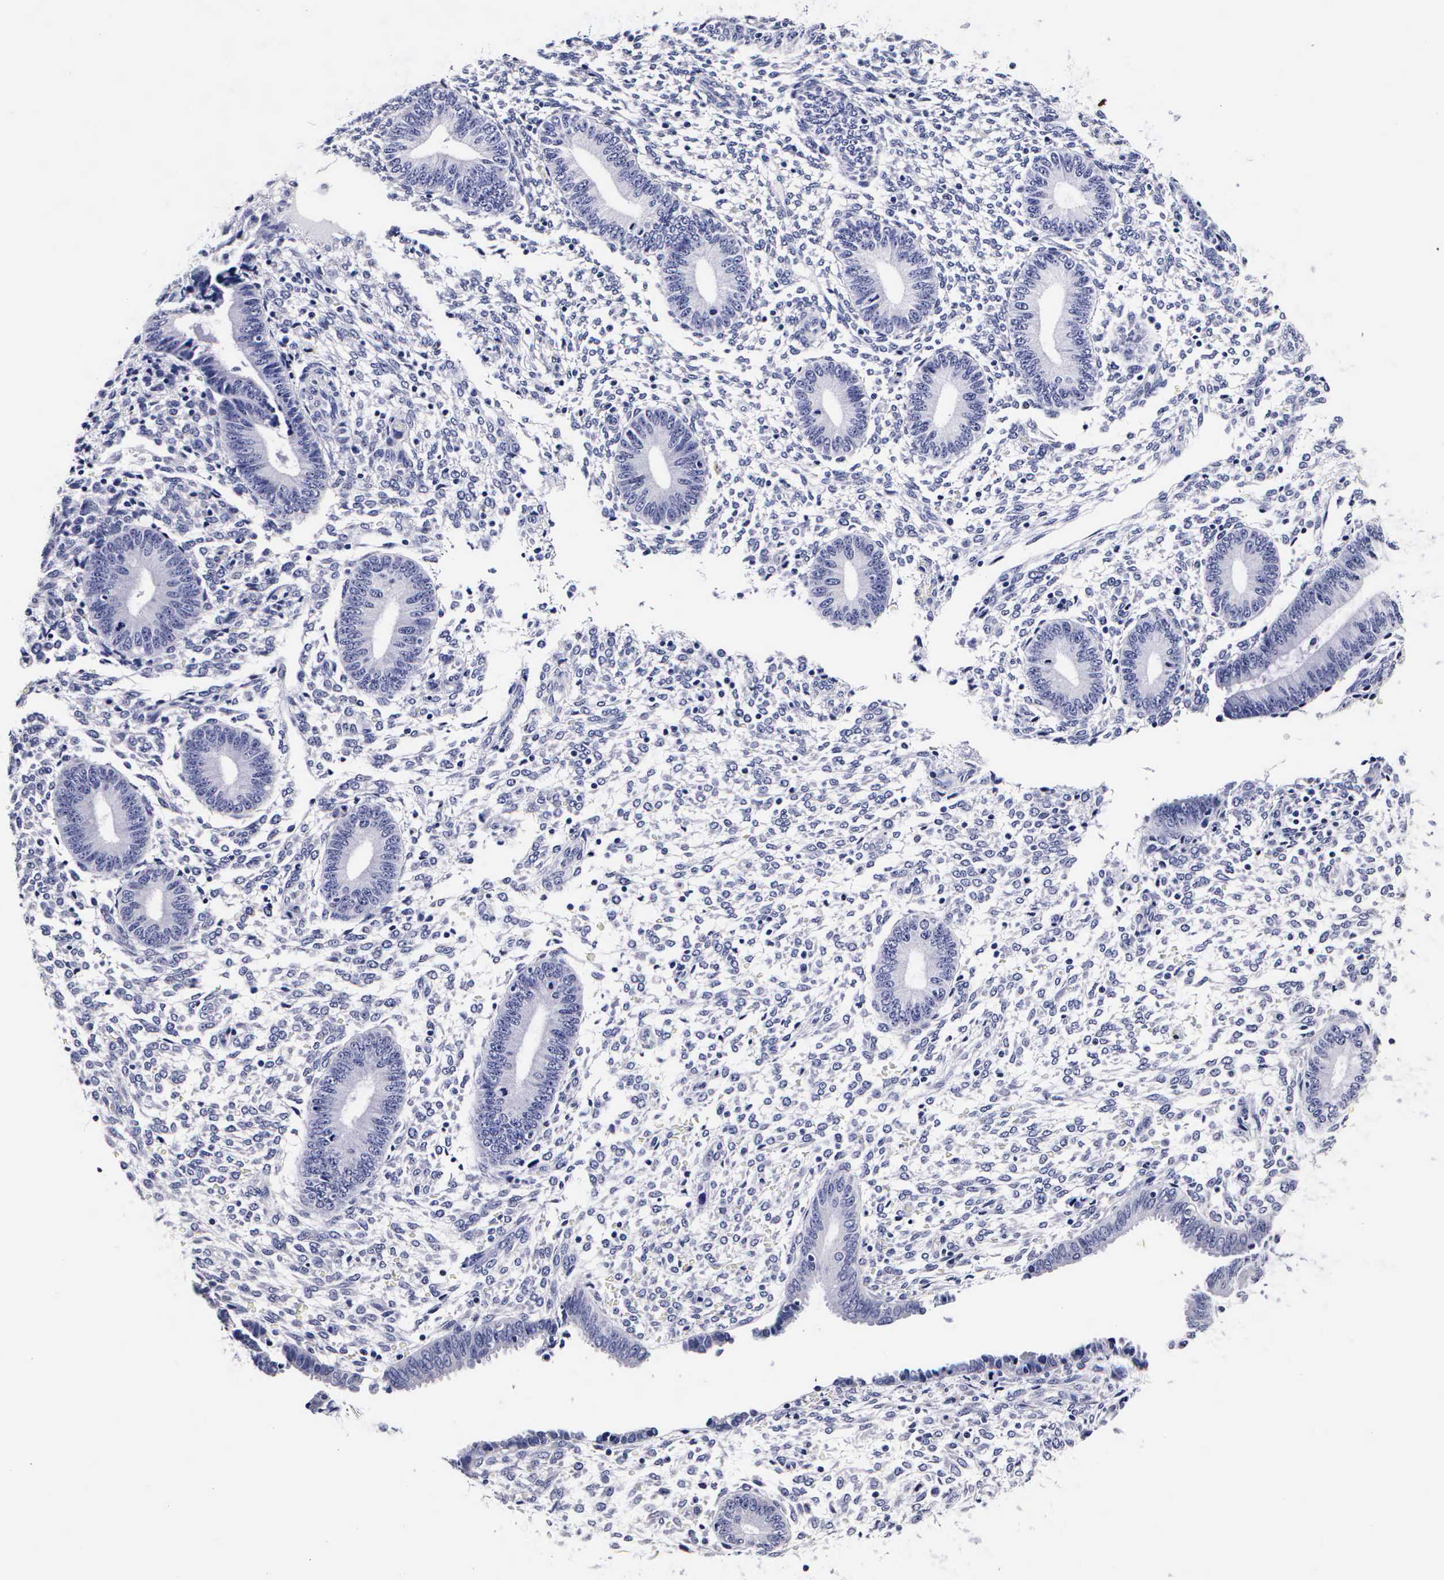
{"staining": {"intensity": "negative", "quantity": "none", "location": "none"}, "tissue": "endometrium", "cell_type": "Cells in endometrial stroma", "image_type": "normal", "snomed": [{"axis": "morphology", "description": "Normal tissue, NOS"}, {"axis": "topography", "description": "Endometrium"}], "caption": "Photomicrograph shows no protein staining in cells in endometrial stroma of benign endometrium.", "gene": "RNASE6", "patient": {"sex": "female", "age": 35}}